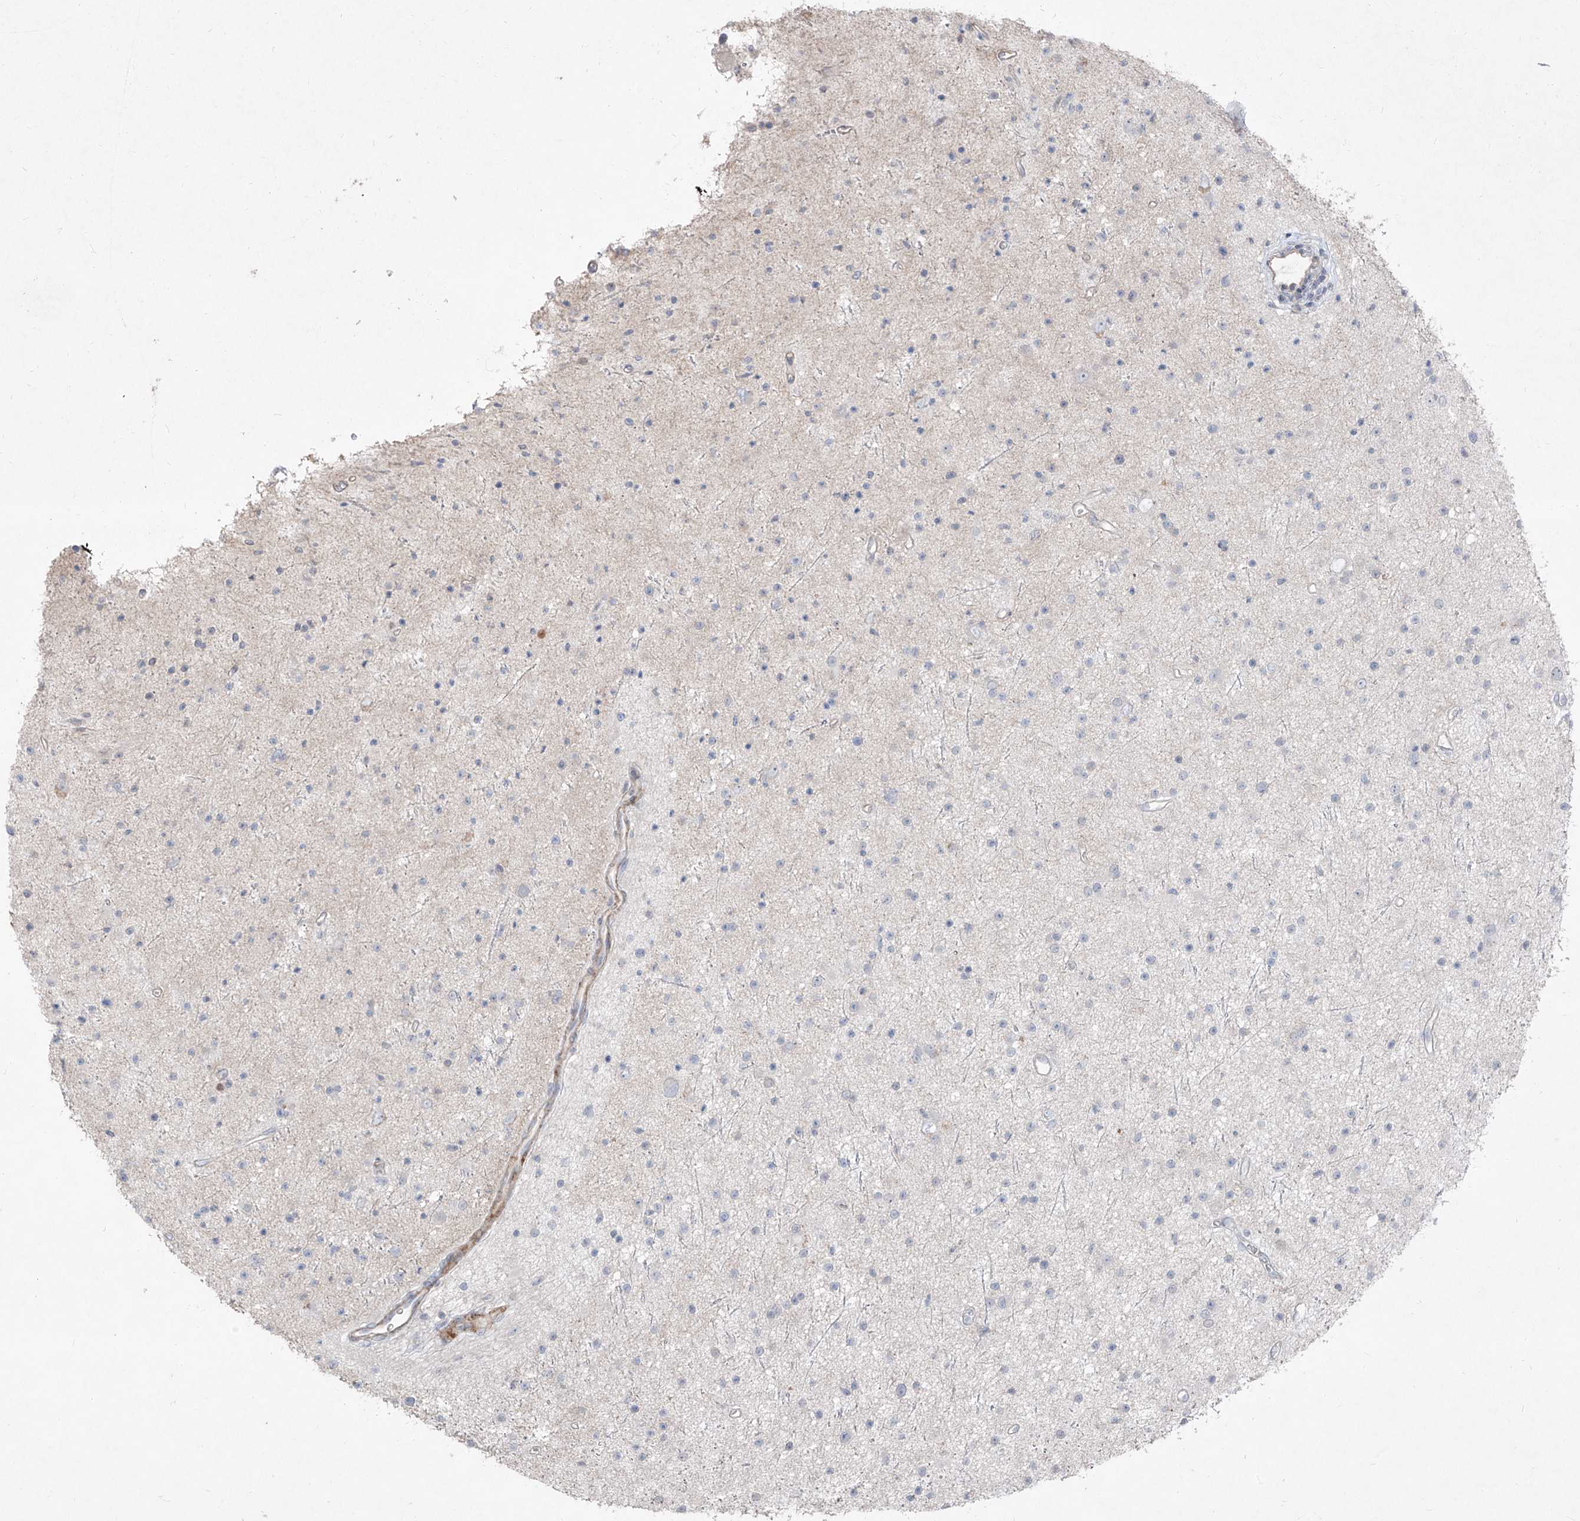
{"staining": {"intensity": "negative", "quantity": "none", "location": "none"}, "tissue": "glioma", "cell_type": "Tumor cells", "image_type": "cancer", "snomed": [{"axis": "morphology", "description": "Glioma, malignant, Low grade"}, {"axis": "topography", "description": "Cerebral cortex"}], "caption": "Immunohistochemistry (IHC) of malignant low-grade glioma displays no expression in tumor cells. (DAB (3,3'-diaminobenzidine) immunohistochemistry (IHC) with hematoxylin counter stain).", "gene": "UFD1", "patient": {"sex": "female", "age": 39}}